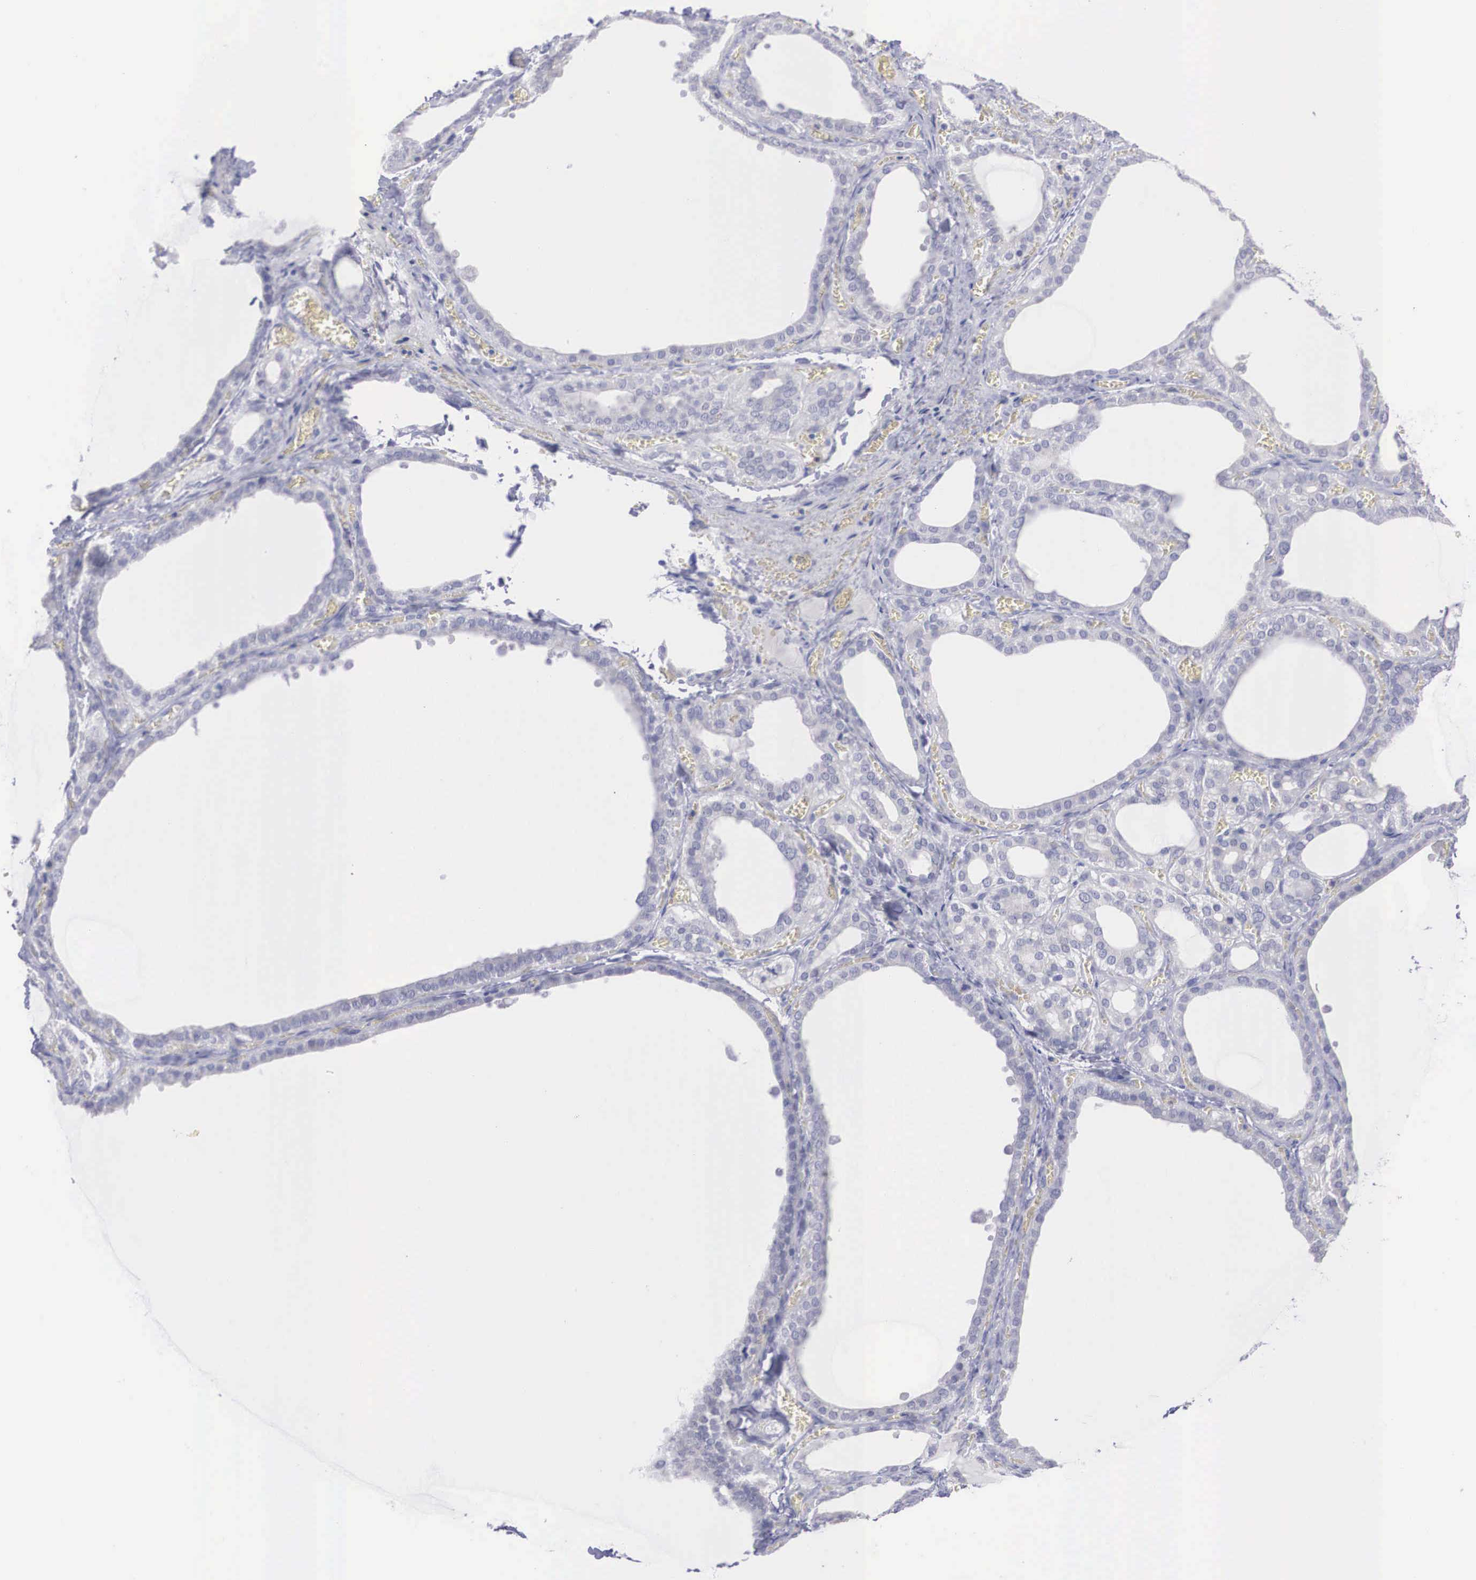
{"staining": {"intensity": "negative", "quantity": "none", "location": "none"}, "tissue": "thyroid gland", "cell_type": "Glandular cells", "image_type": "normal", "snomed": [{"axis": "morphology", "description": "Normal tissue, NOS"}, {"axis": "topography", "description": "Thyroid gland"}], "caption": "Immunohistochemistry of unremarkable human thyroid gland shows no positivity in glandular cells. The staining is performed using DAB brown chromogen with nuclei counter-stained in using hematoxylin.", "gene": "REPS2", "patient": {"sex": "female", "age": 55}}